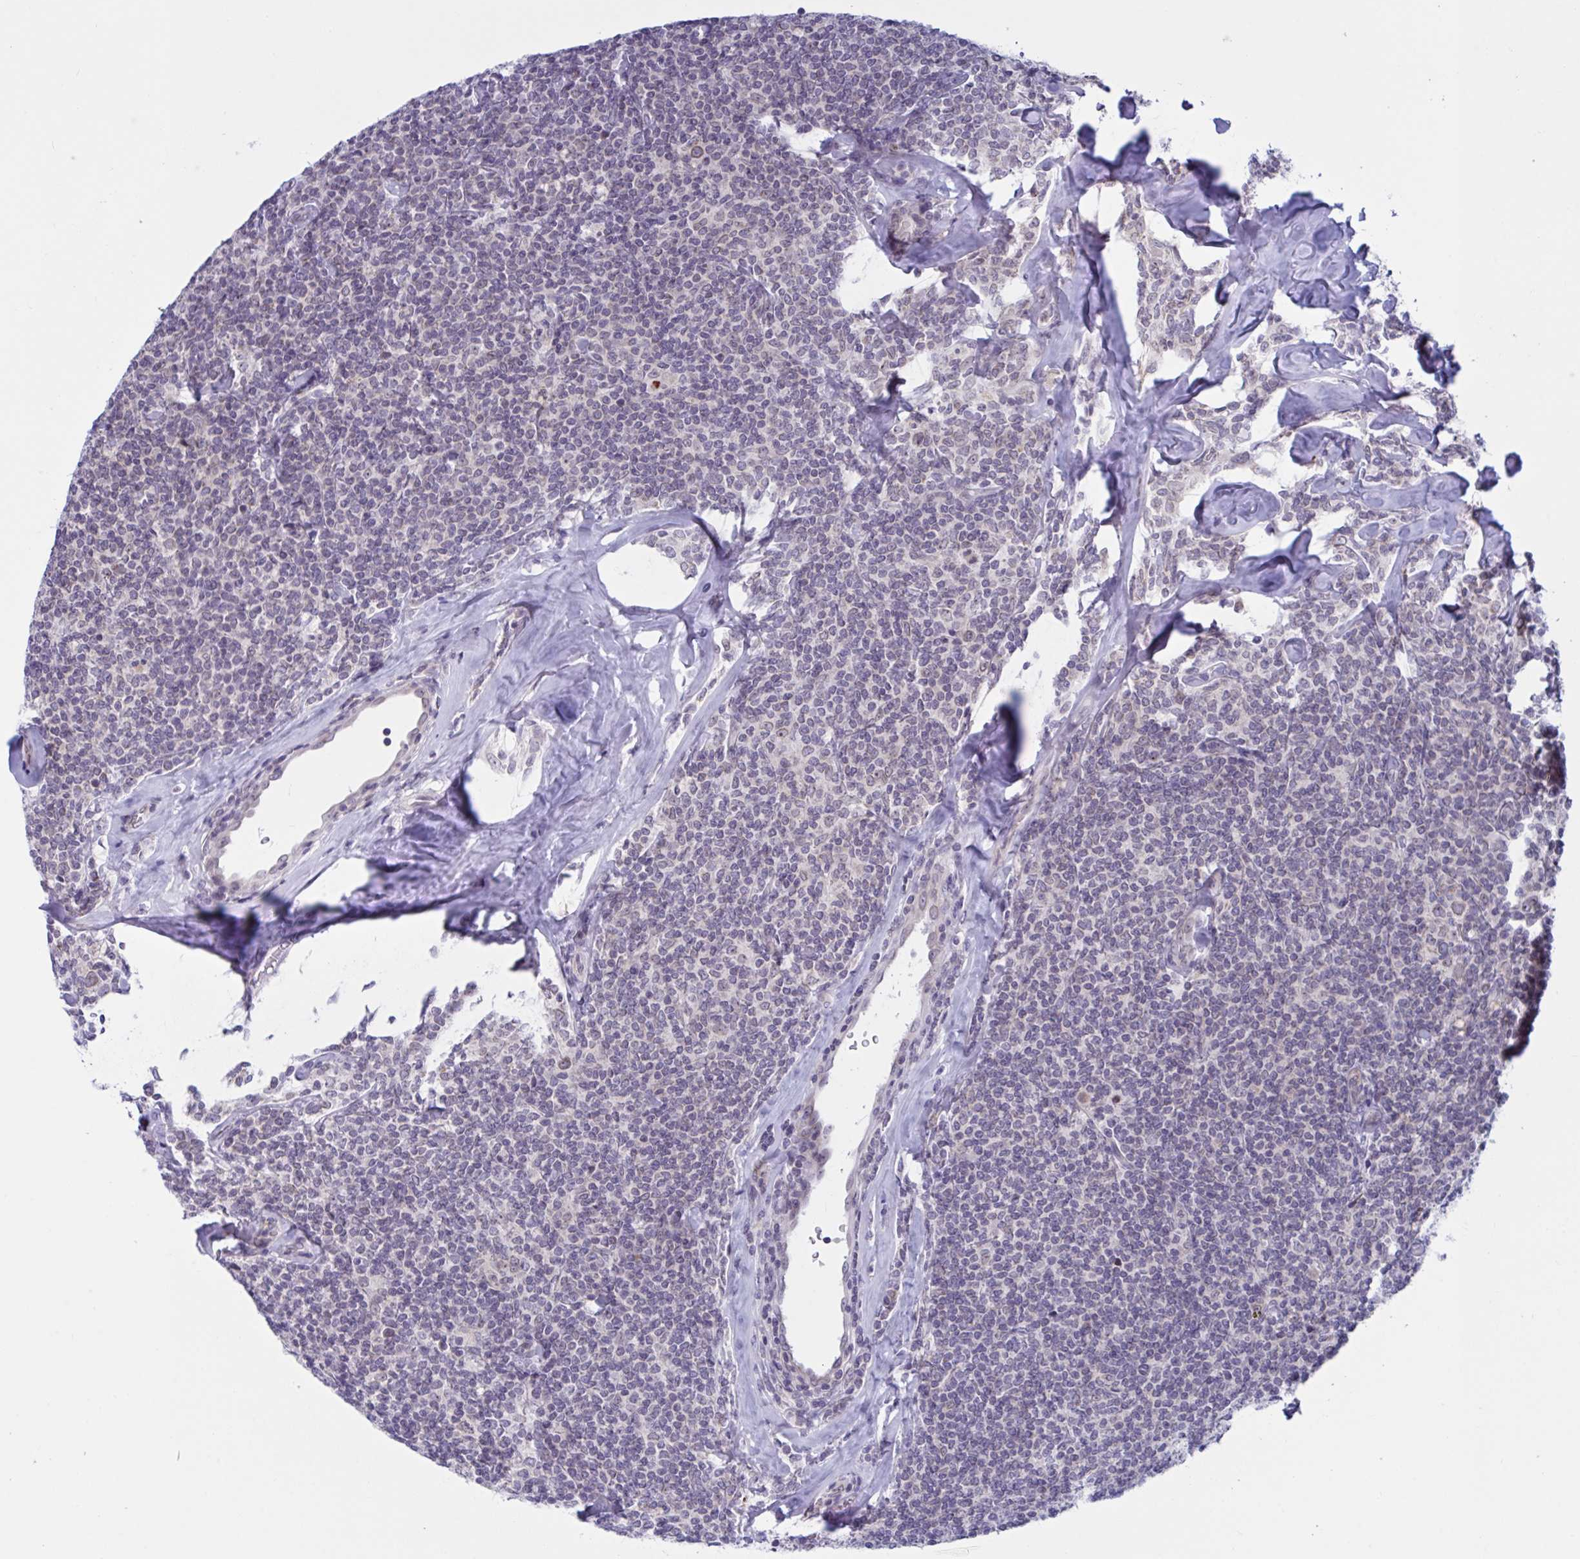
{"staining": {"intensity": "negative", "quantity": "none", "location": "none"}, "tissue": "lymphoma", "cell_type": "Tumor cells", "image_type": "cancer", "snomed": [{"axis": "morphology", "description": "Malignant lymphoma, non-Hodgkin's type, Low grade"}, {"axis": "topography", "description": "Lymph node"}], "caption": "A photomicrograph of human malignant lymphoma, non-Hodgkin's type (low-grade) is negative for staining in tumor cells.", "gene": "DOCK11", "patient": {"sex": "female", "age": 56}}